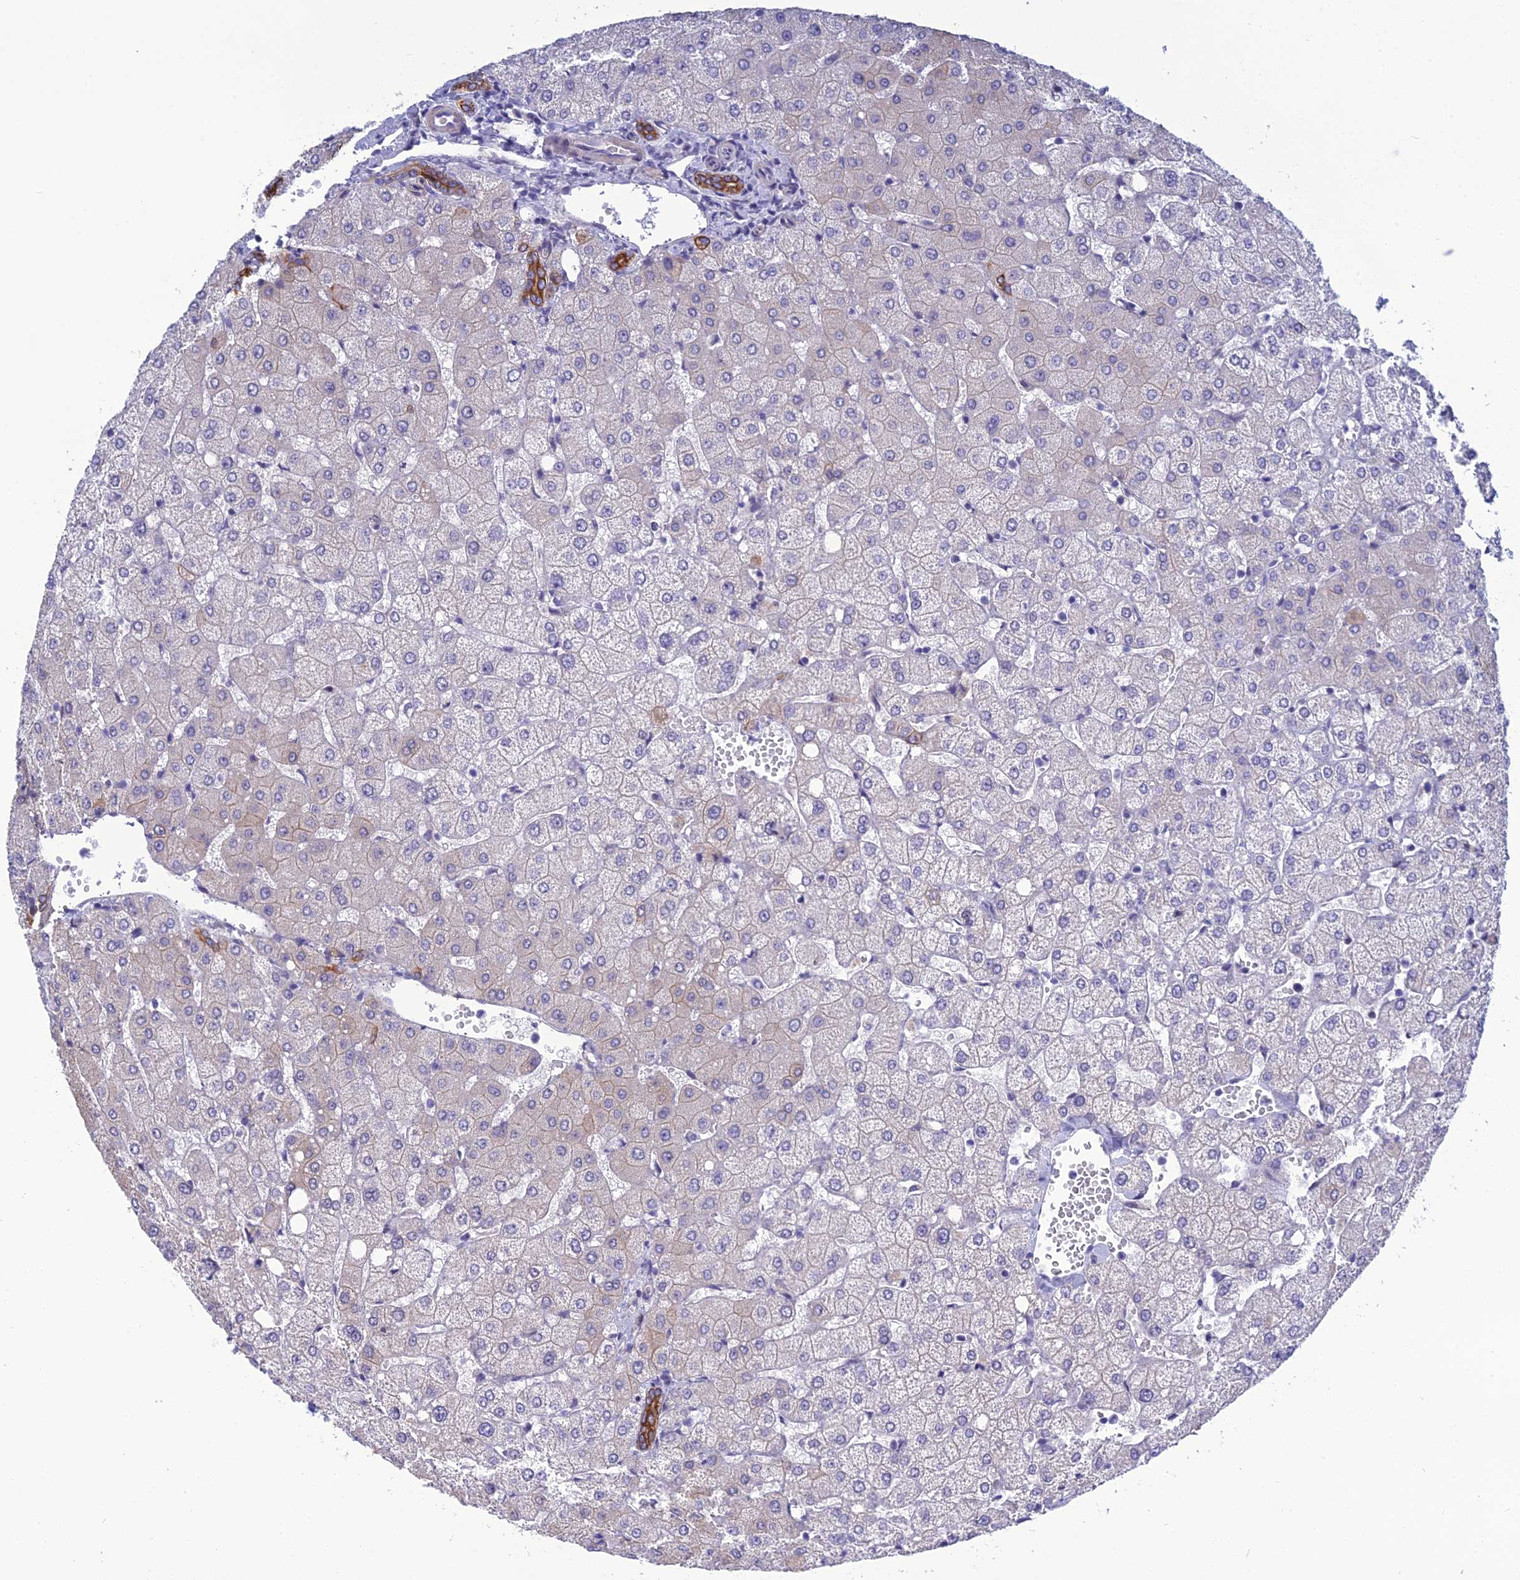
{"staining": {"intensity": "strong", "quantity": ">75%", "location": "cytoplasmic/membranous"}, "tissue": "liver", "cell_type": "Cholangiocytes", "image_type": "normal", "snomed": [{"axis": "morphology", "description": "Normal tissue, NOS"}, {"axis": "topography", "description": "Liver"}], "caption": "IHC staining of unremarkable liver, which shows high levels of strong cytoplasmic/membranous staining in approximately >75% of cholangiocytes indicating strong cytoplasmic/membranous protein expression. The staining was performed using DAB (brown) for protein detection and nuclei were counterstained in hematoxylin (blue).", "gene": "LZTS2", "patient": {"sex": "female", "age": 54}}